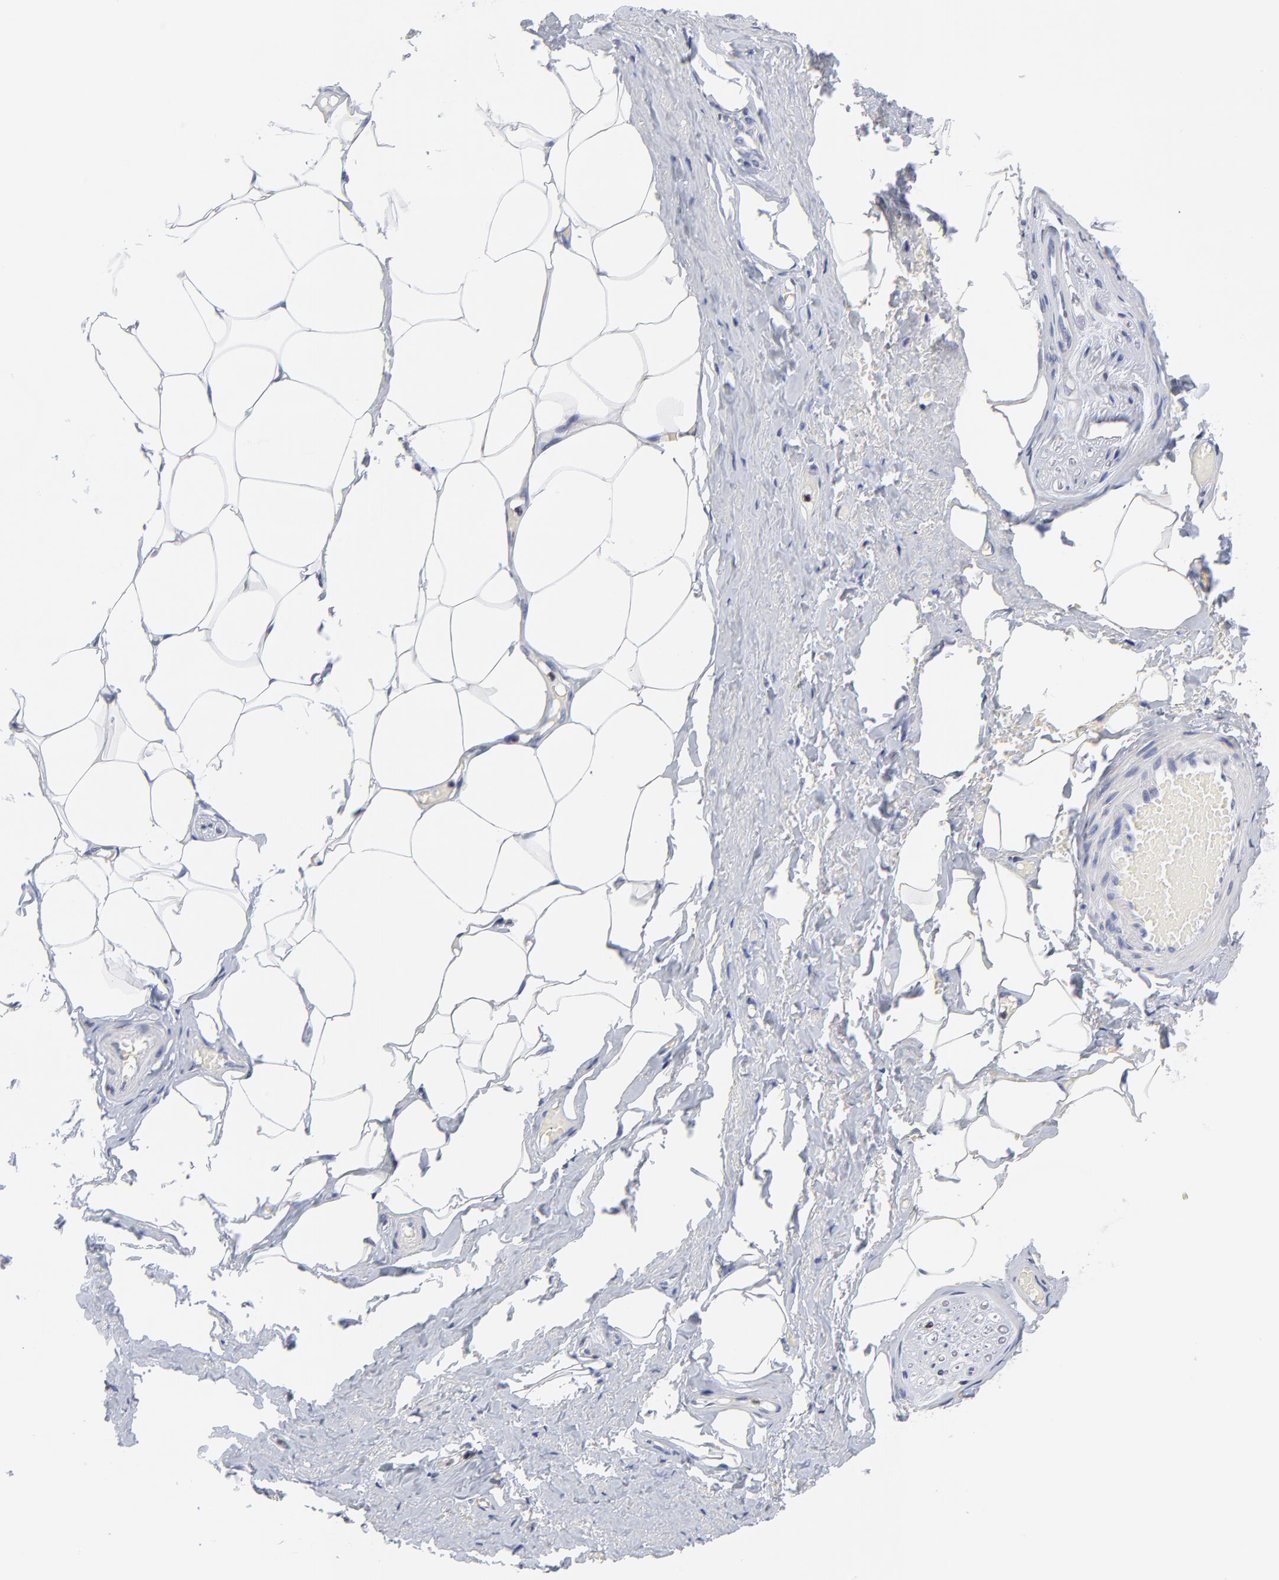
{"staining": {"intensity": "negative", "quantity": "none", "location": "none"}, "tissue": "adipose tissue", "cell_type": "Adipocytes", "image_type": "normal", "snomed": [{"axis": "morphology", "description": "Normal tissue, NOS"}, {"axis": "topography", "description": "Soft tissue"}, {"axis": "topography", "description": "Peripheral nerve tissue"}], "caption": "An image of adipose tissue stained for a protein demonstrates no brown staining in adipocytes.", "gene": "THAP7", "patient": {"sex": "female", "age": 68}}